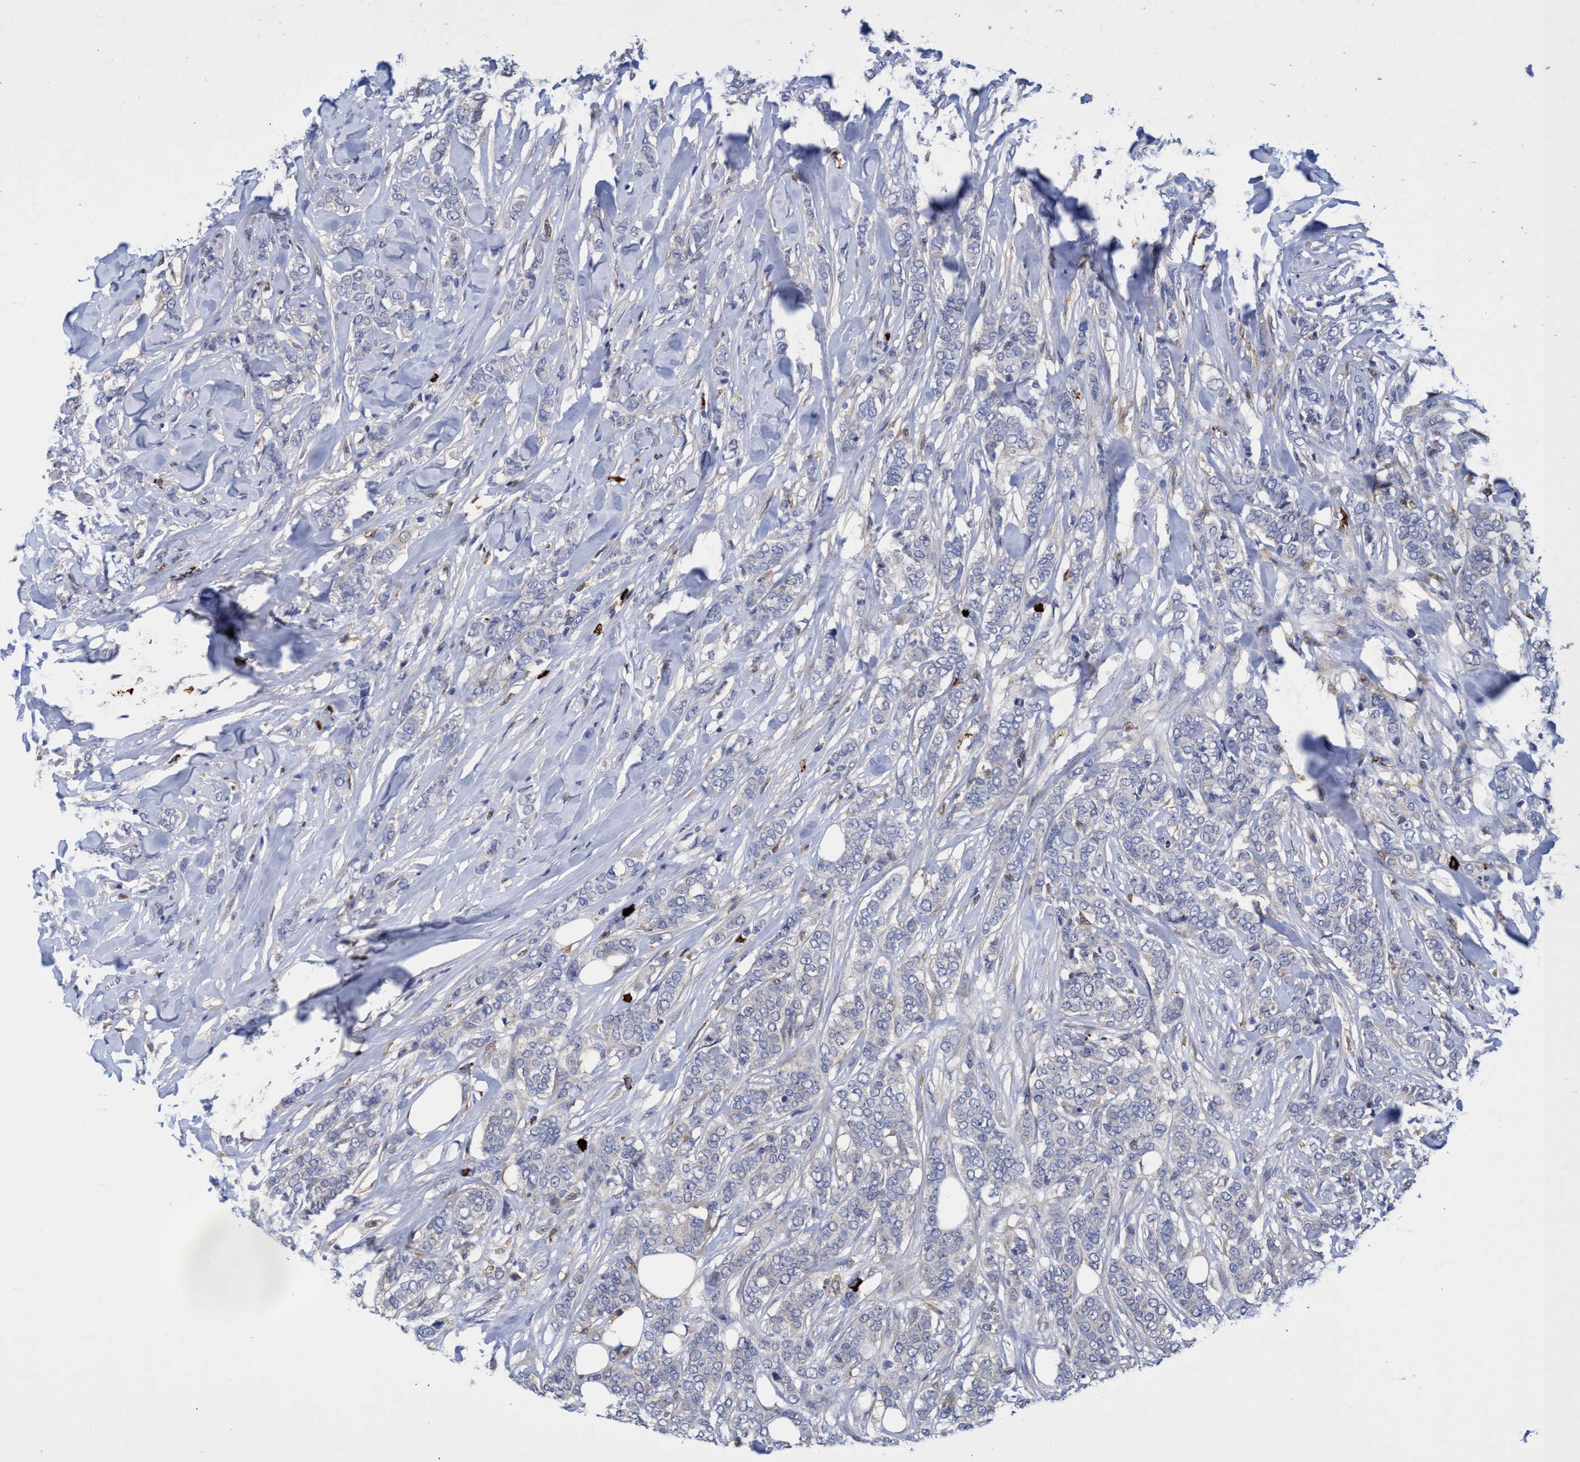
{"staining": {"intensity": "negative", "quantity": "none", "location": "none"}, "tissue": "breast cancer", "cell_type": "Tumor cells", "image_type": "cancer", "snomed": [{"axis": "morphology", "description": "Lobular carcinoma"}, {"axis": "topography", "description": "Skin"}, {"axis": "topography", "description": "Breast"}], "caption": "Tumor cells show no significant protein staining in lobular carcinoma (breast).", "gene": "PNPO", "patient": {"sex": "female", "age": 46}}